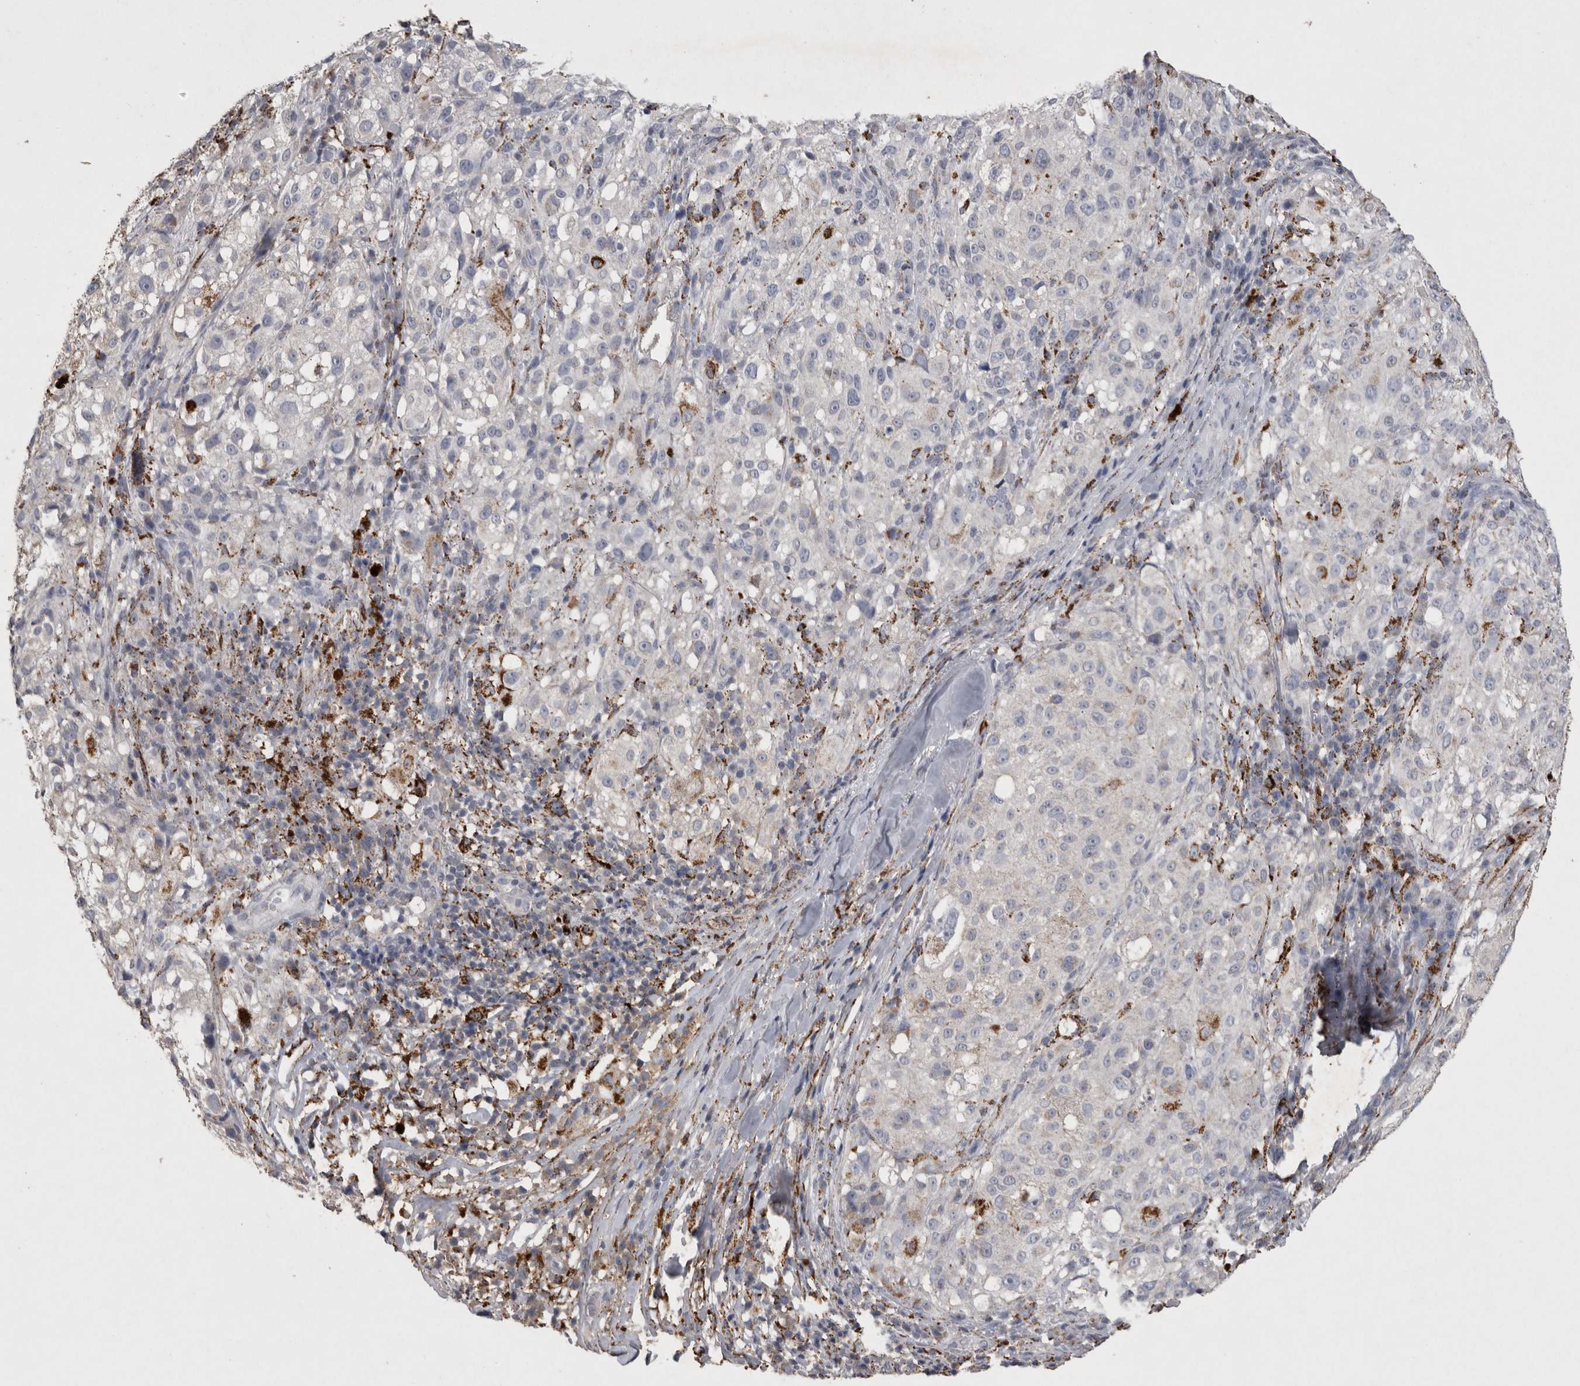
{"staining": {"intensity": "negative", "quantity": "none", "location": "none"}, "tissue": "melanoma", "cell_type": "Tumor cells", "image_type": "cancer", "snomed": [{"axis": "morphology", "description": "Necrosis, NOS"}, {"axis": "morphology", "description": "Malignant melanoma, NOS"}, {"axis": "topography", "description": "Skin"}], "caption": "Human melanoma stained for a protein using immunohistochemistry shows no positivity in tumor cells.", "gene": "DKK3", "patient": {"sex": "female", "age": 87}}